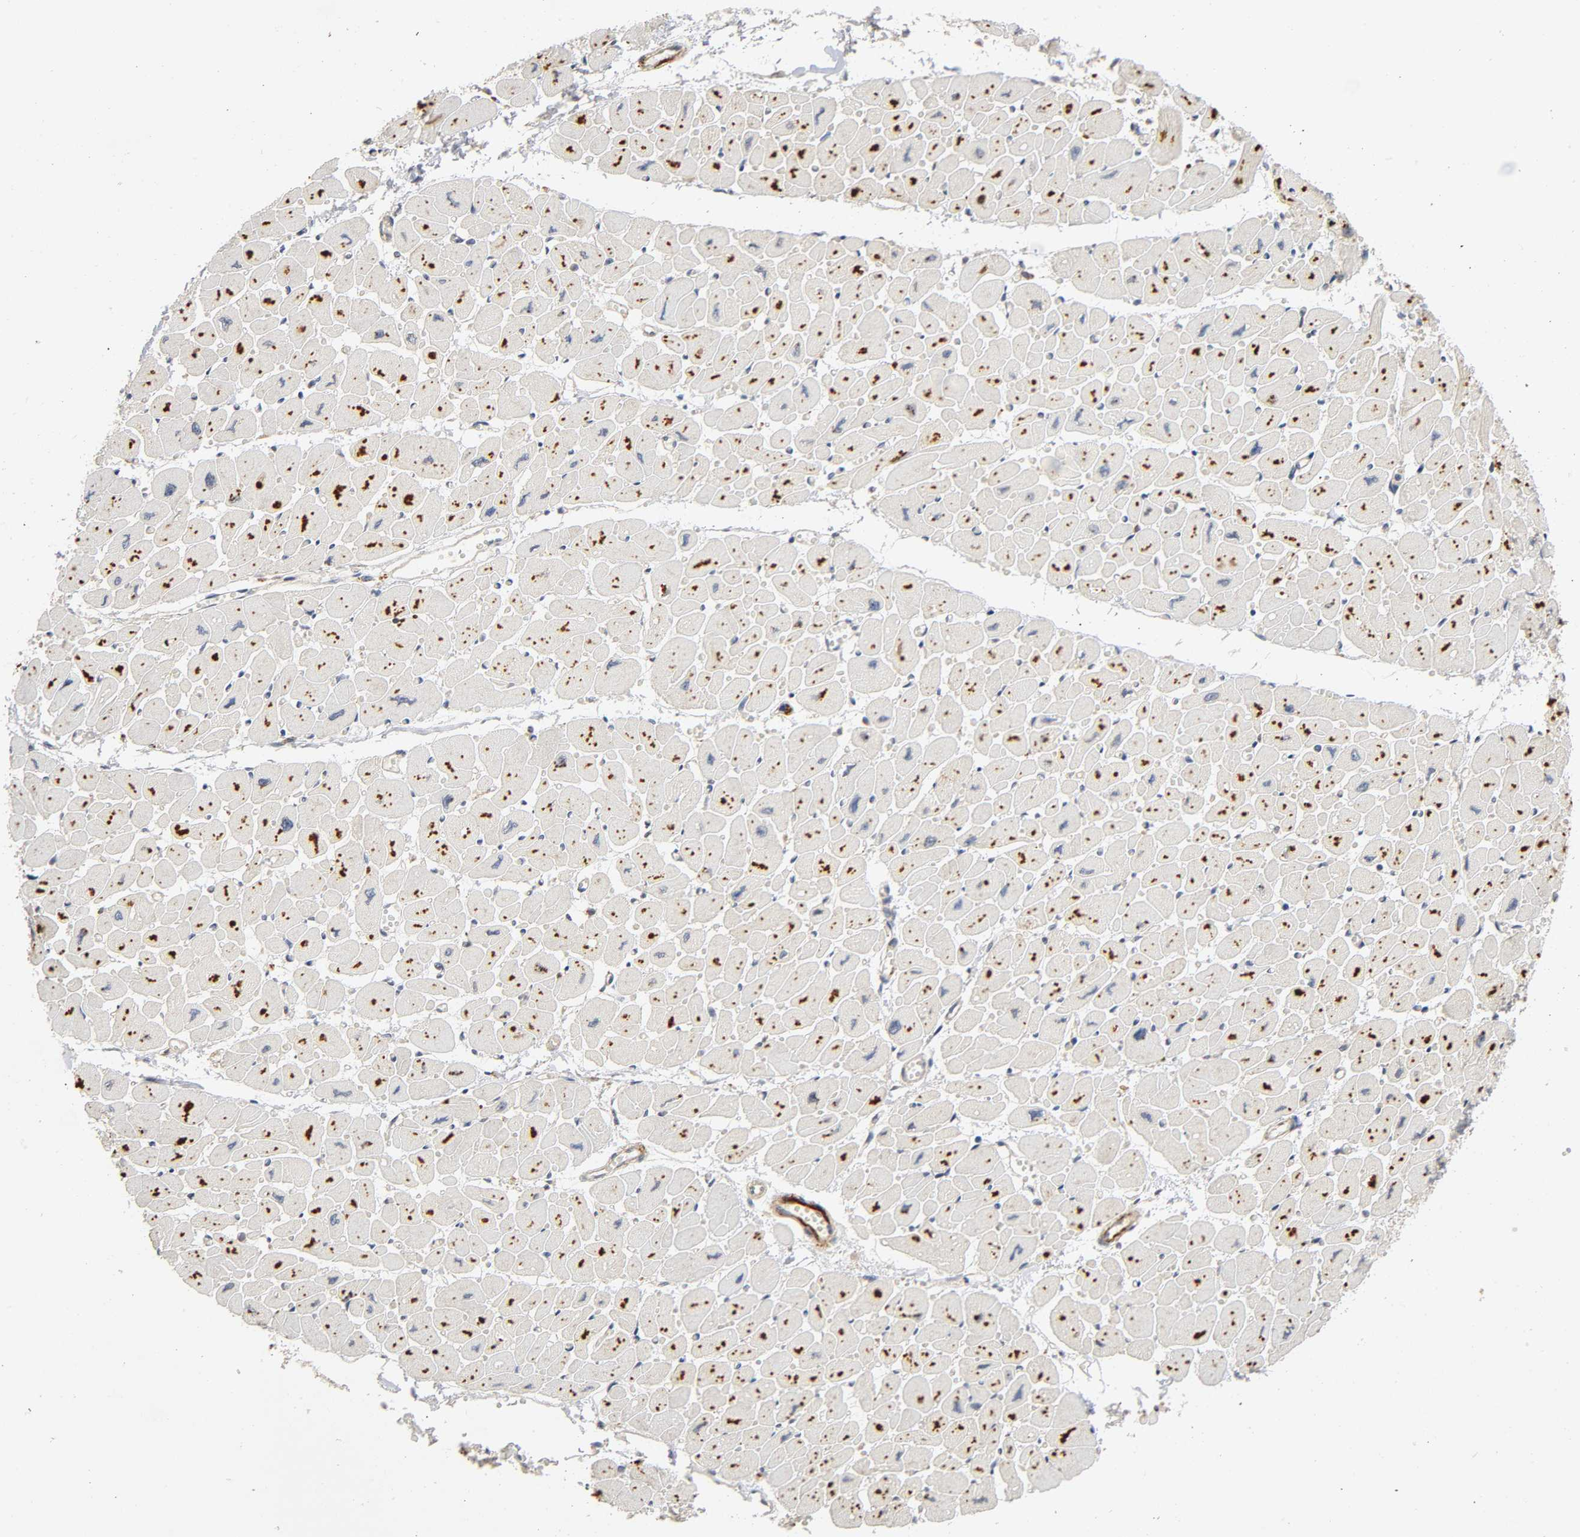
{"staining": {"intensity": "strong", "quantity": ">75%", "location": "cytoplasmic/membranous"}, "tissue": "heart muscle", "cell_type": "Cardiomyocytes", "image_type": "normal", "snomed": [{"axis": "morphology", "description": "Normal tissue, NOS"}, {"axis": "topography", "description": "Heart"}], "caption": "A histopathology image showing strong cytoplasmic/membranous positivity in about >75% of cardiomyocytes in benign heart muscle, as visualized by brown immunohistochemical staining.", "gene": "IKBKB", "patient": {"sex": "female", "age": 54}}